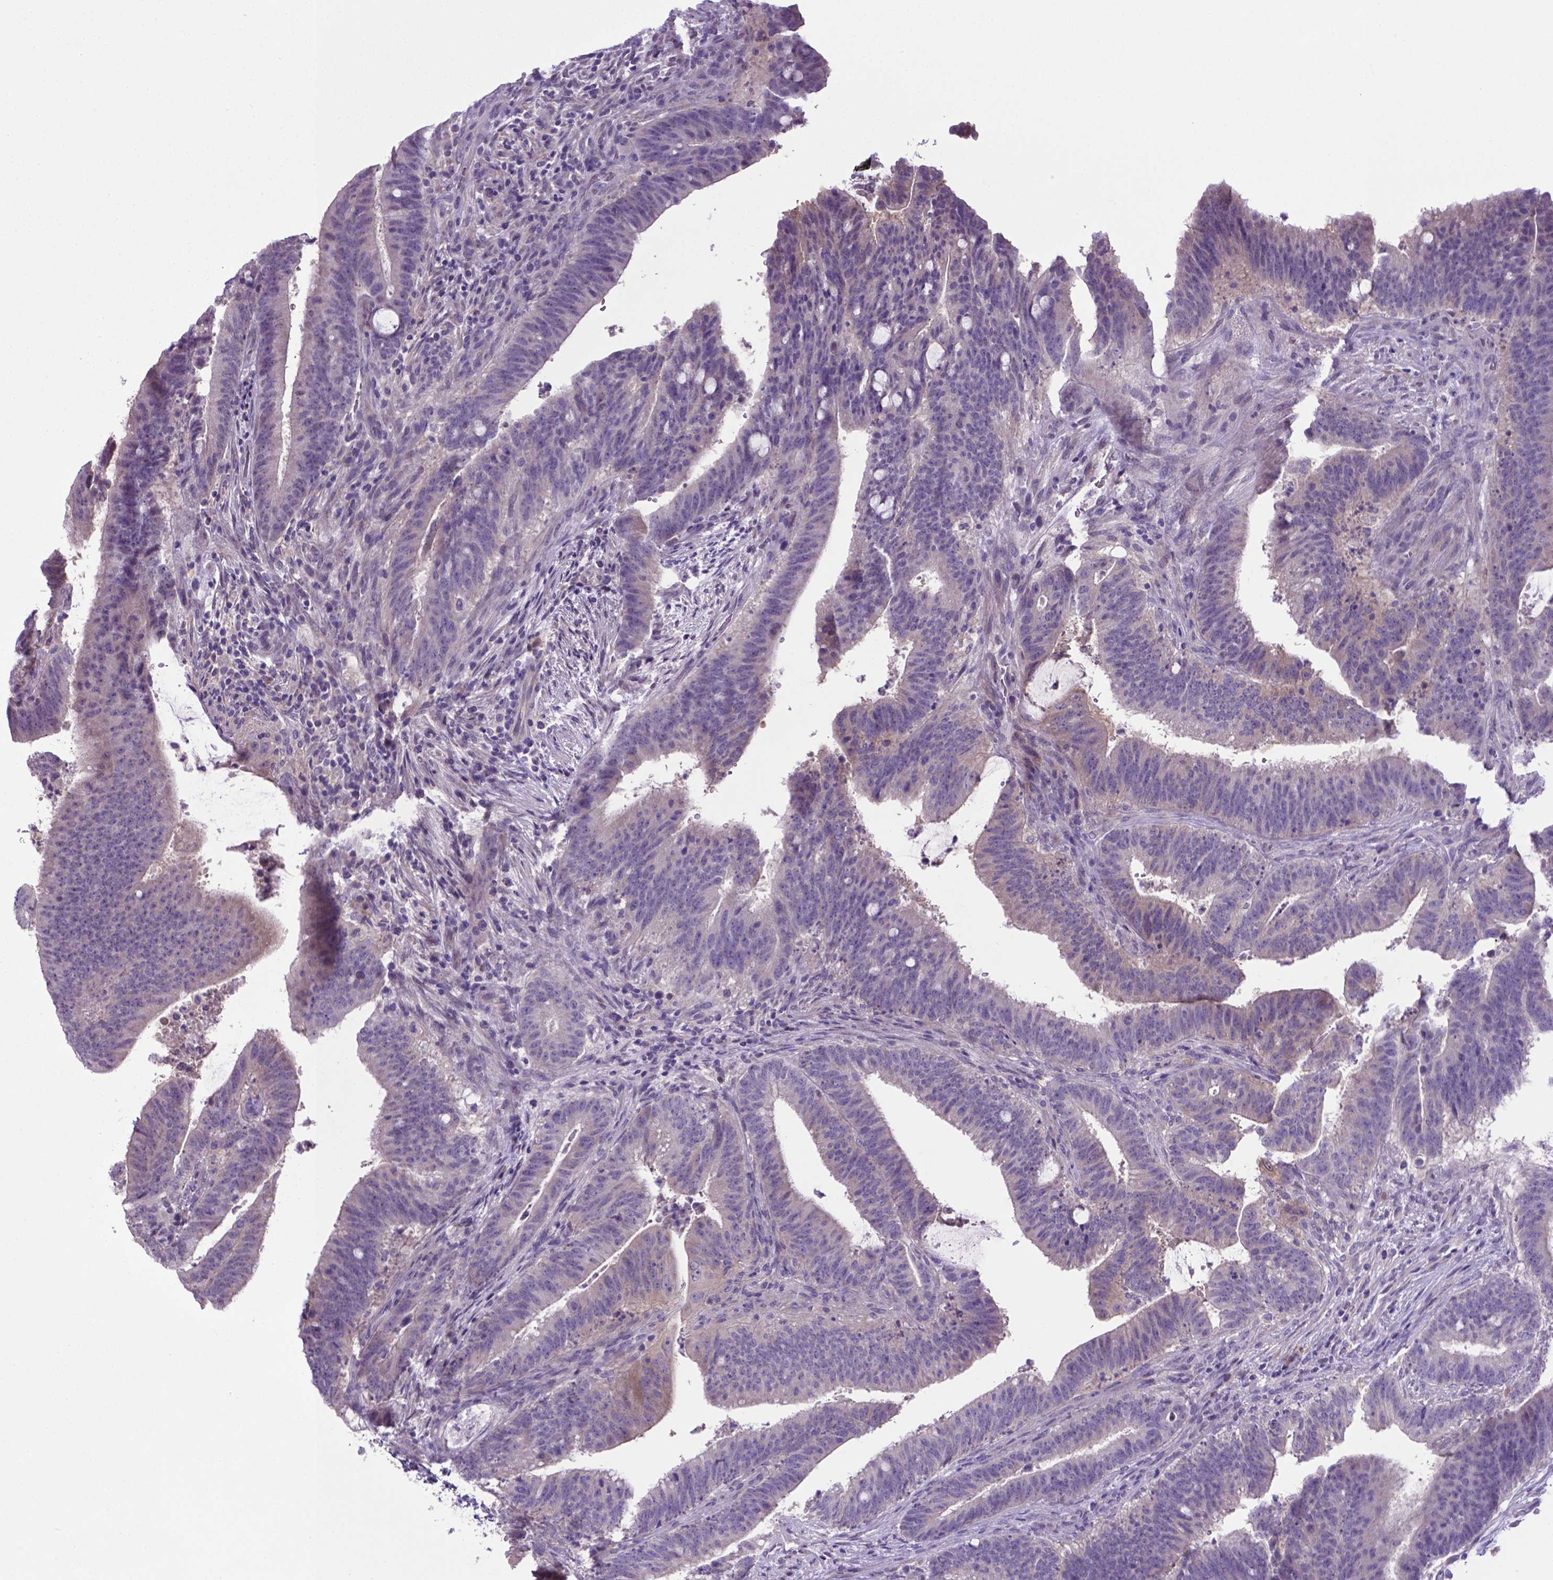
{"staining": {"intensity": "negative", "quantity": "none", "location": "none"}, "tissue": "colorectal cancer", "cell_type": "Tumor cells", "image_type": "cancer", "snomed": [{"axis": "morphology", "description": "Adenocarcinoma, NOS"}, {"axis": "topography", "description": "Colon"}], "caption": "Colorectal cancer was stained to show a protein in brown. There is no significant expression in tumor cells.", "gene": "ADRA2B", "patient": {"sex": "female", "age": 43}}